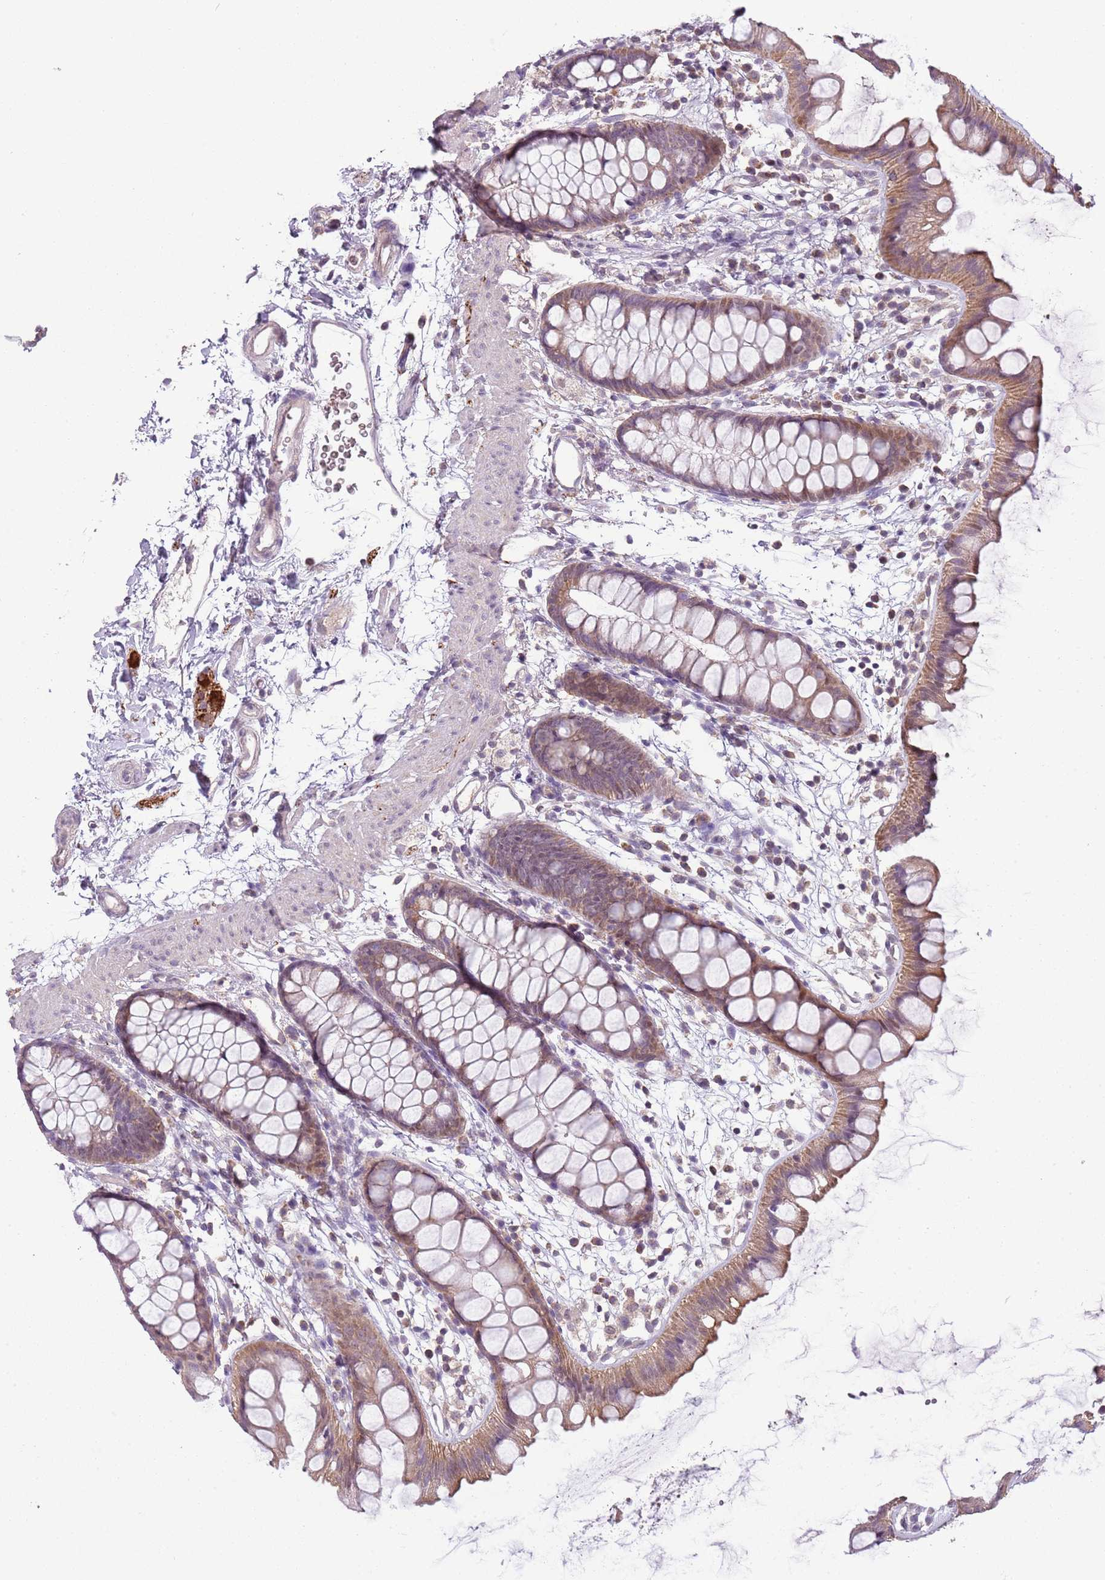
{"staining": {"intensity": "moderate", "quantity": ">75%", "location": "cytoplasmic/membranous"}, "tissue": "rectum", "cell_type": "Glandular cells", "image_type": "normal", "snomed": [{"axis": "morphology", "description": "Normal tissue, NOS"}, {"axis": "topography", "description": "Rectum"}], "caption": "Moderate cytoplasmic/membranous protein expression is seen in approximately >75% of glandular cells in rectum. Immunohistochemistry (ihc) stains the protein in brown and the nuclei are stained blue.", "gene": "TEKT4", "patient": {"sex": "female", "age": 65}}